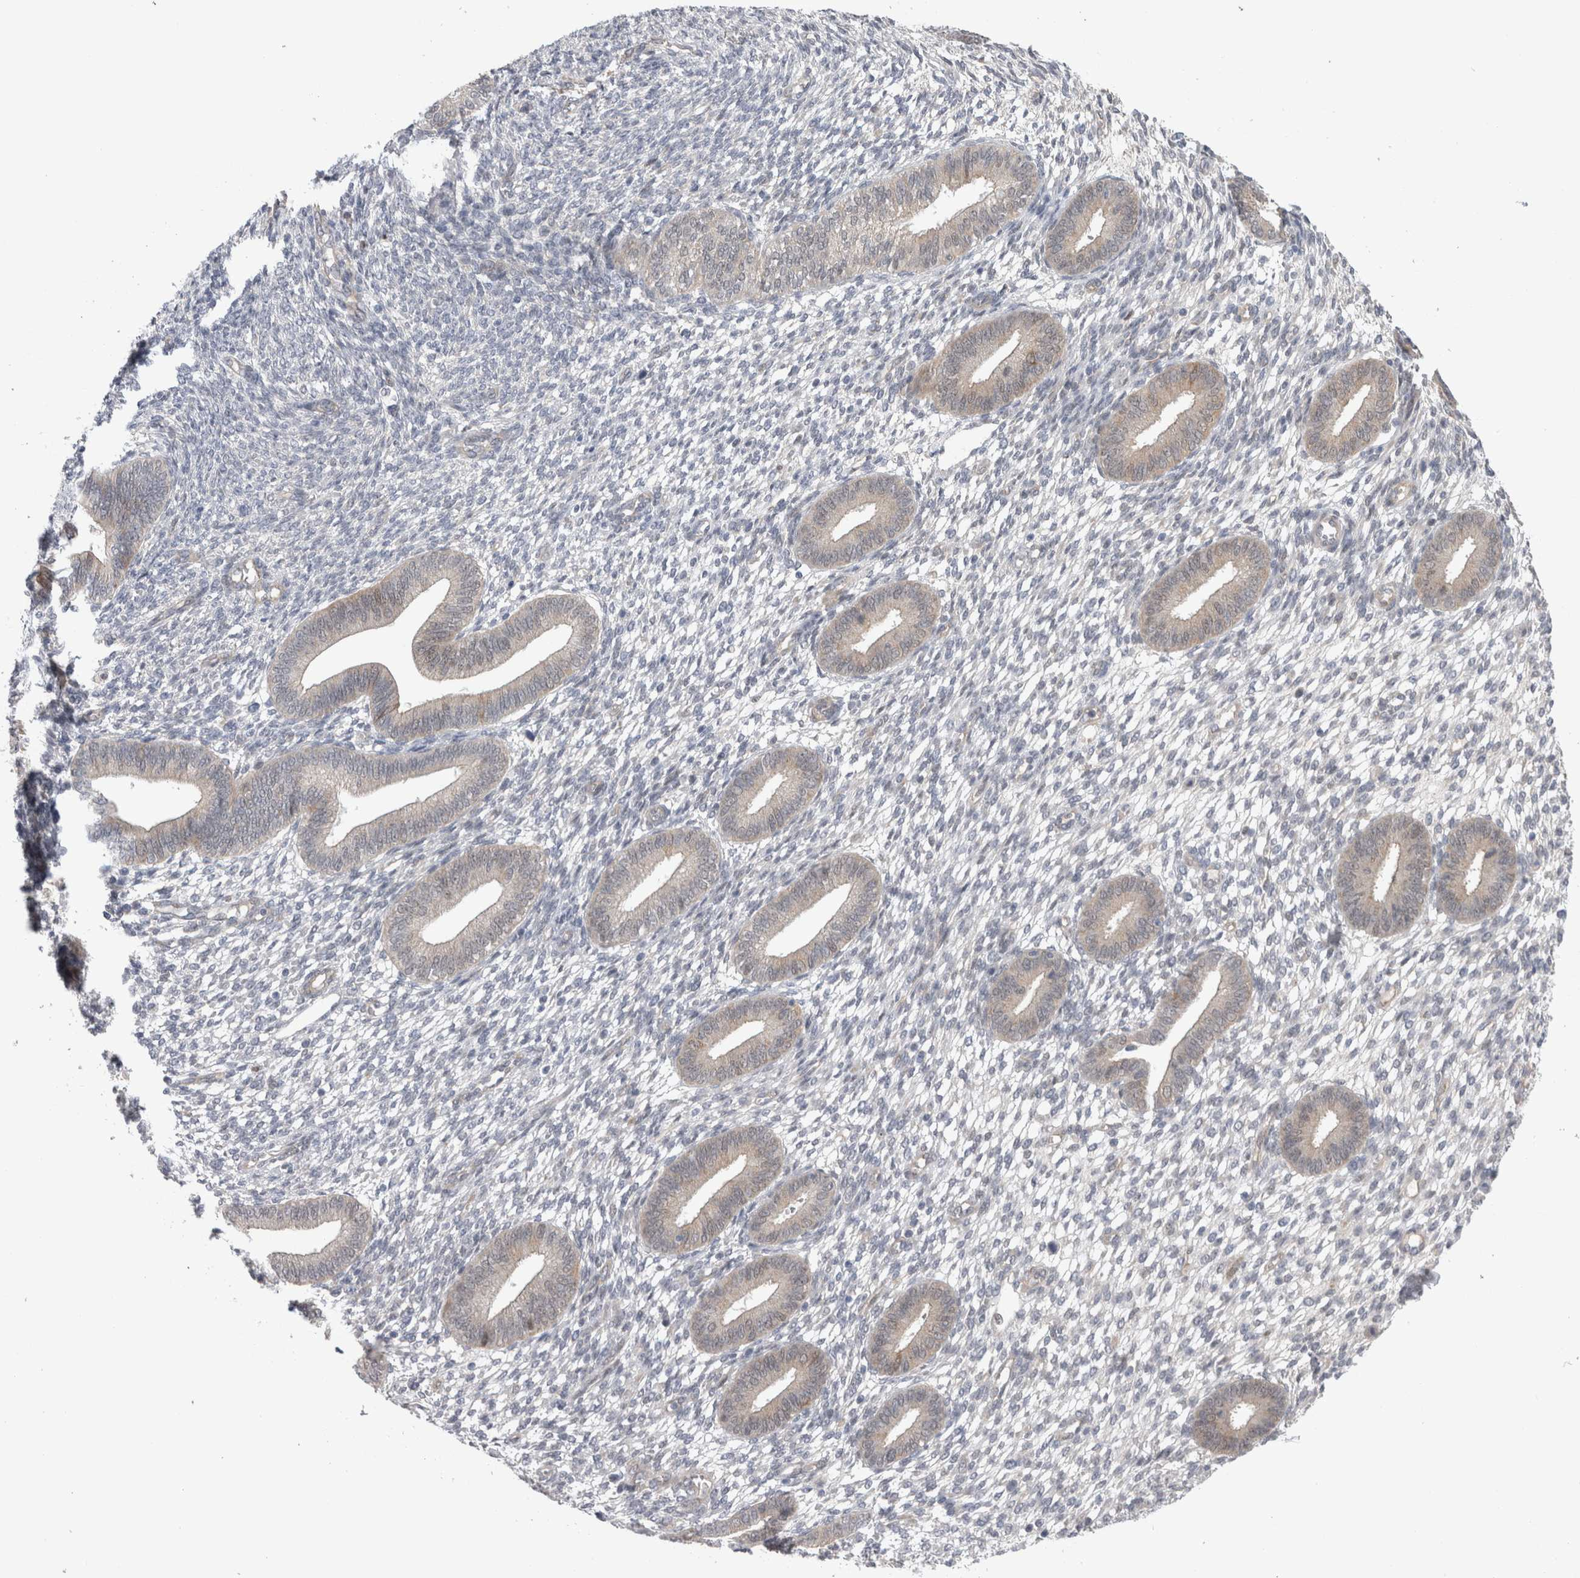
{"staining": {"intensity": "negative", "quantity": "none", "location": "none"}, "tissue": "endometrium", "cell_type": "Cells in endometrial stroma", "image_type": "normal", "snomed": [{"axis": "morphology", "description": "Normal tissue, NOS"}, {"axis": "topography", "description": "Endometrium"}], "caption": "Immunohistochemistry photomicrograph of benign endometrium stained for a protein (brown), which reveals no expression in cells in endometrial stroma. (DAB (3,3'-diaminobenzidine) immunohistochemistry, high magnification).", "gene": "TAFA5", "patient": {"sex": "female", "age": 46}}